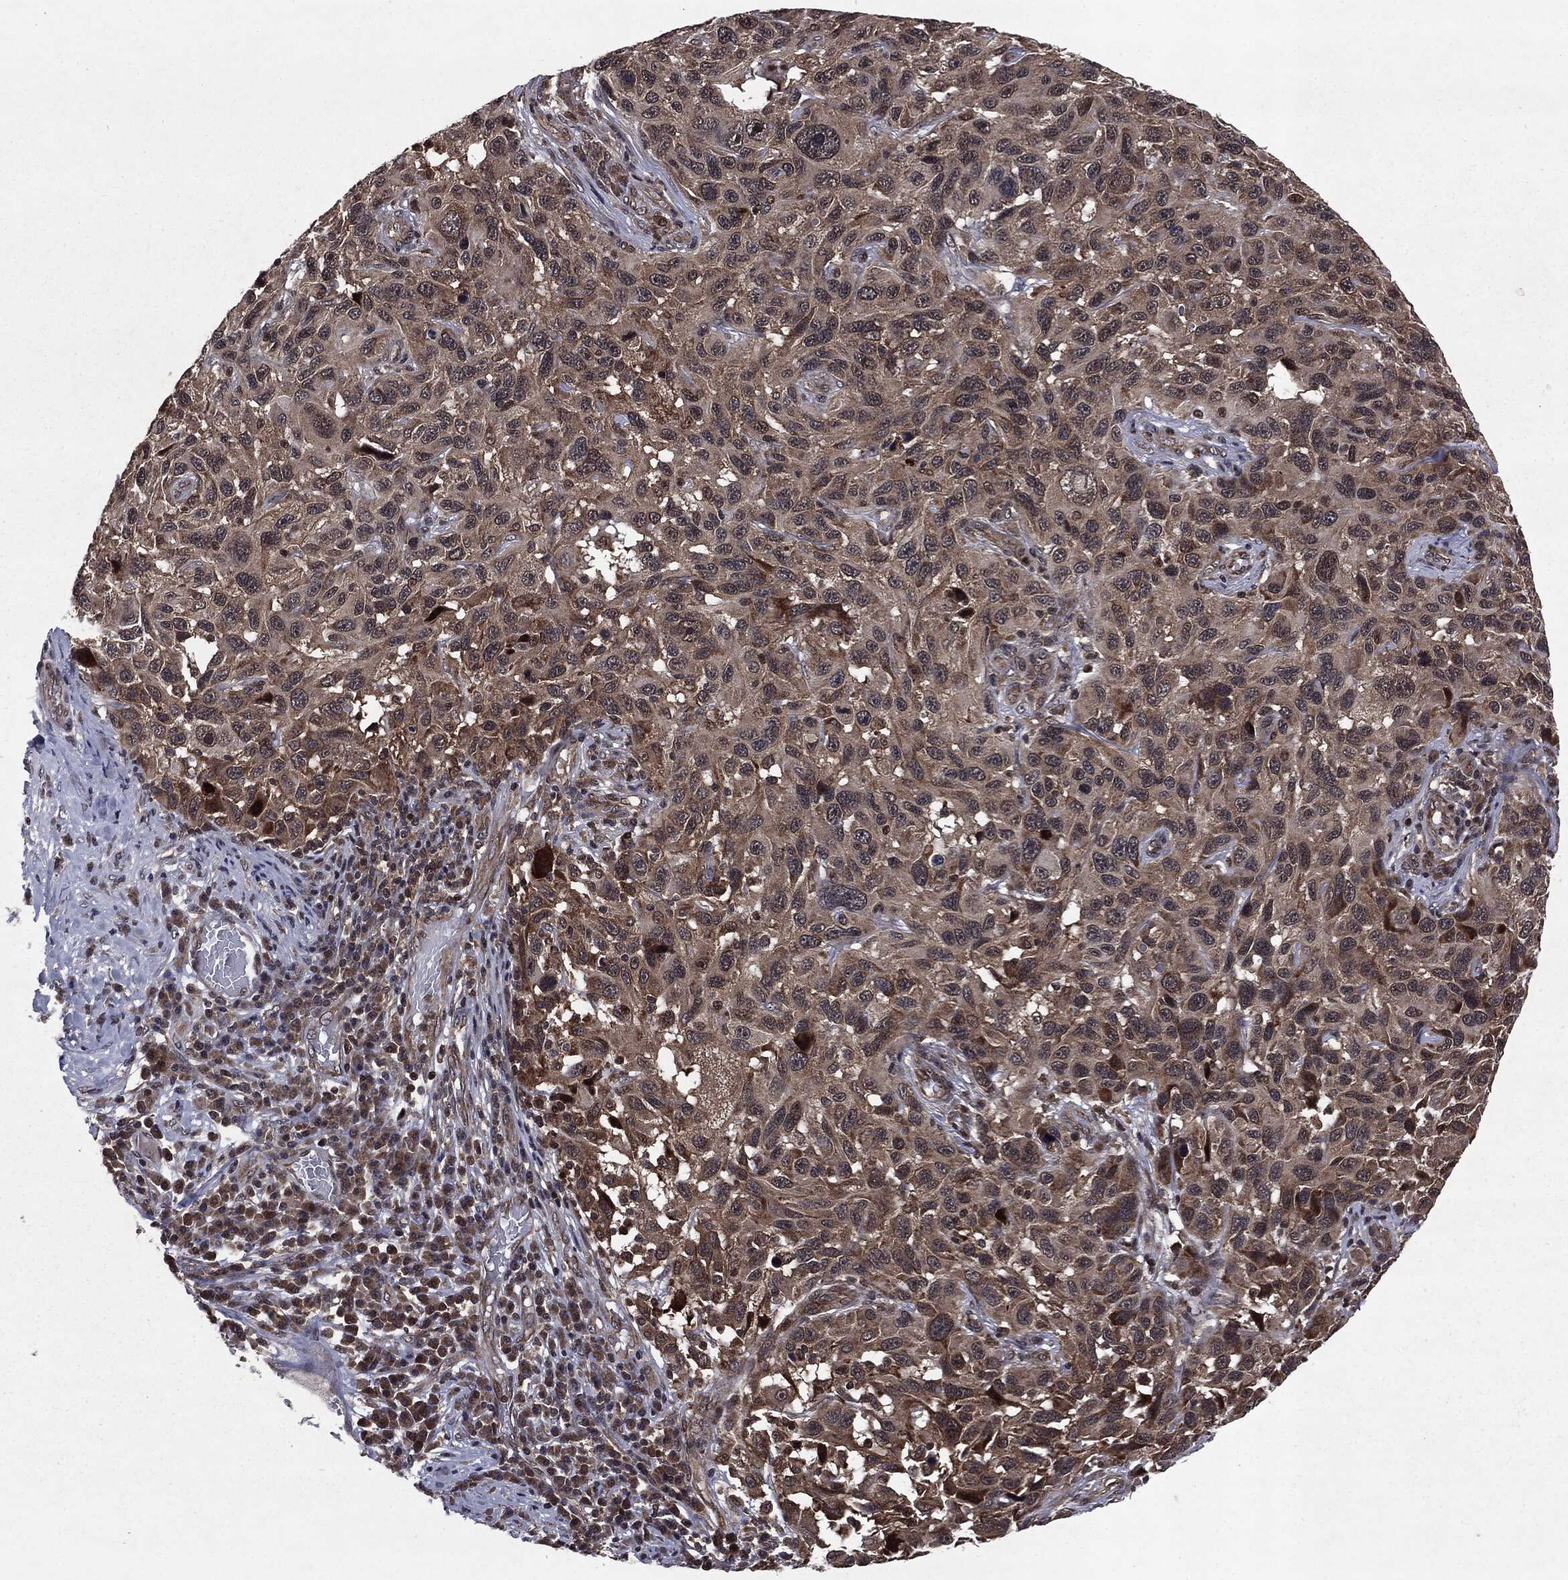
{"staining": {"intensity": "moderate", "quantity": "<25%", "location": "cytoplasmic/membranous"}, "tissue": "melanoma", "cell_type": "Tumor cells", "image_type": "cancer", "snomed": [{"axis": "morphology", "description": "Malignant melanoma, NOS"}, {"axis": "topography", "description": "Skin"}], "caption": "Protein expression analysis of human melanoma reveals moderate cytoplasmic/membranous expression in approximately <25% of tumor cells.", "gene": "STAU2", "patient": {"sex": "male", "age": 53}}